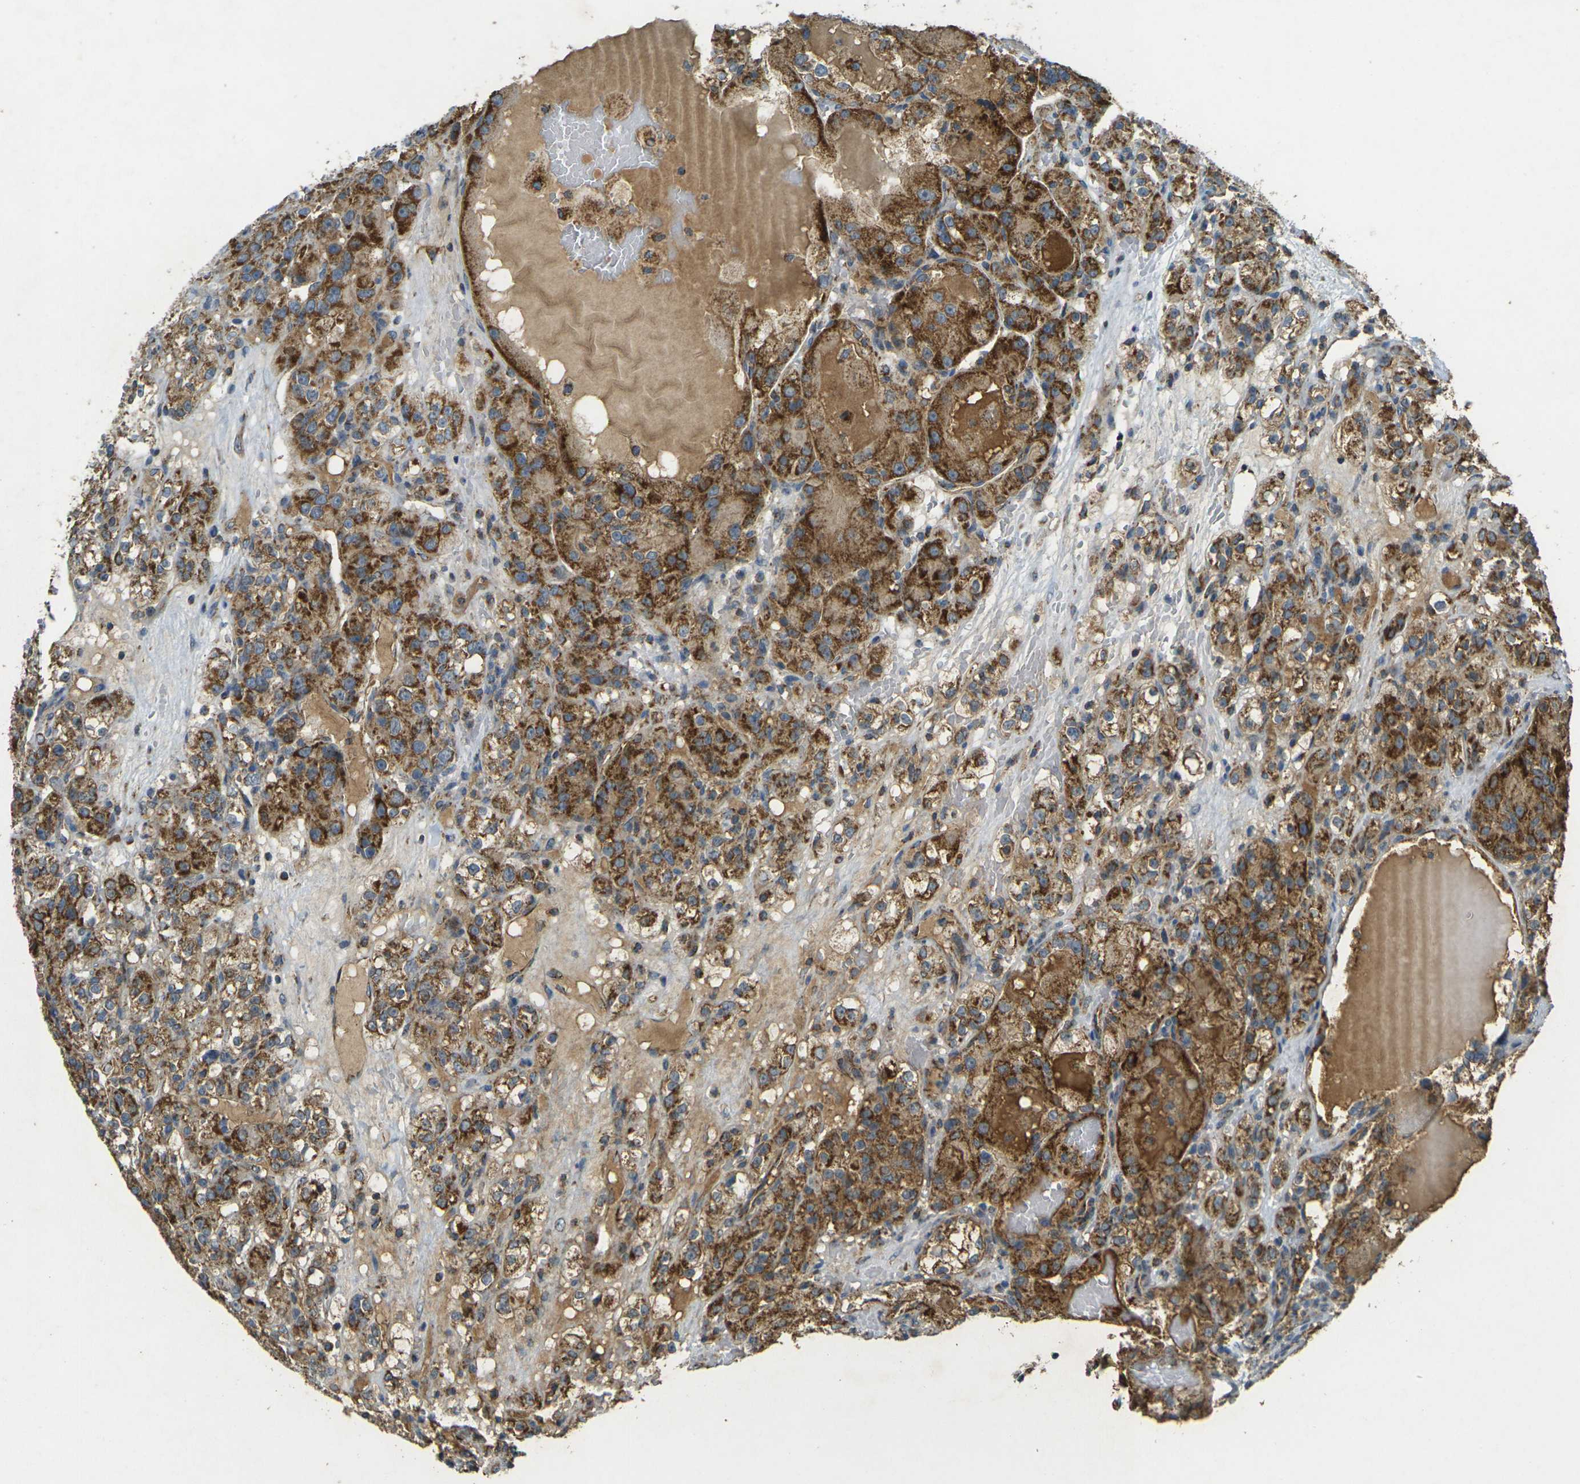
{"staining": {"intensity": "strong", "quantity": ">75%", "location": "cytoplasmic/membranous"}, "tissue": "renal cancer", "cell_type": "Tumor cells", "image_type": "cancer", "snomed": [{"axis": "morphology", "description": "Normal tissue, NOS"}, {"axis": "morphology", "description": "Adenocarcinoma, NOS"}, {"axis": "topography", "description": "Kidney"}], "caption": "Human renal cancer stained for a protein (brown) reveals strong cytoplasmic/membranous positive expression in approximately >75% of tumor cells.", "gene": "IGF1R", "patient": {"sex": "male", "age": 61}}